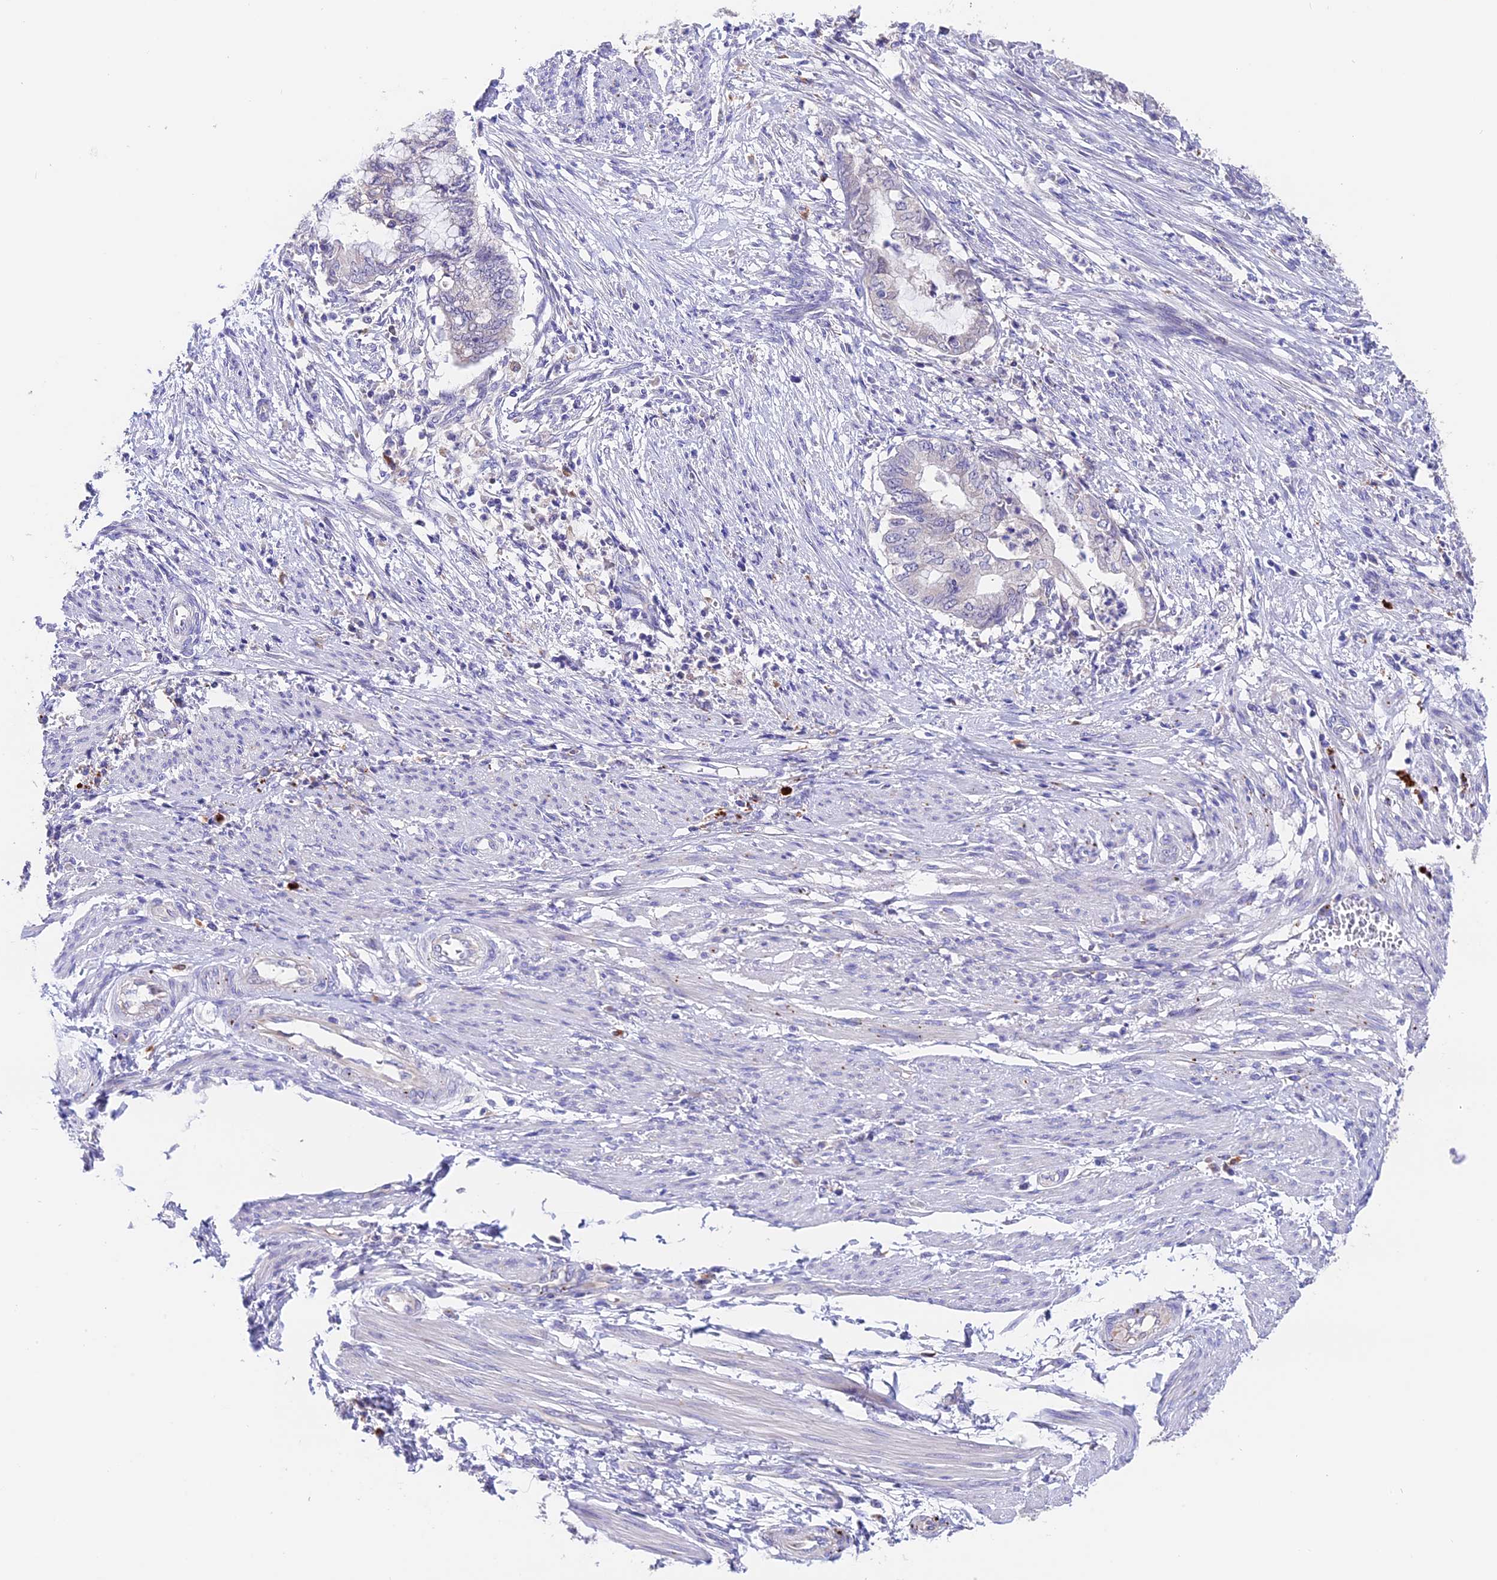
{"staining": {"intensity": "negative", "quantity": "none", "location": "none"}, "tissue": "endometrial cancer", "cell_type": "Tumor cells", "image_type": "cancer", "snomed": [{"axis": "morphology", "description": "Necrosis, NOS"}, {"axis": "morphology", "description": "Adenocarcinoma, NOS"}, {"axis": "topography", "description": "Endometrium"}], "caption": "Tumor cells are negative for brown protein staining in endometrial cancer. (Immunohistochemistry (ihc), brightfield microscopy, high magnification).", "gene": "LYPD6", "patient": {"sex": "female", "age": 79}}